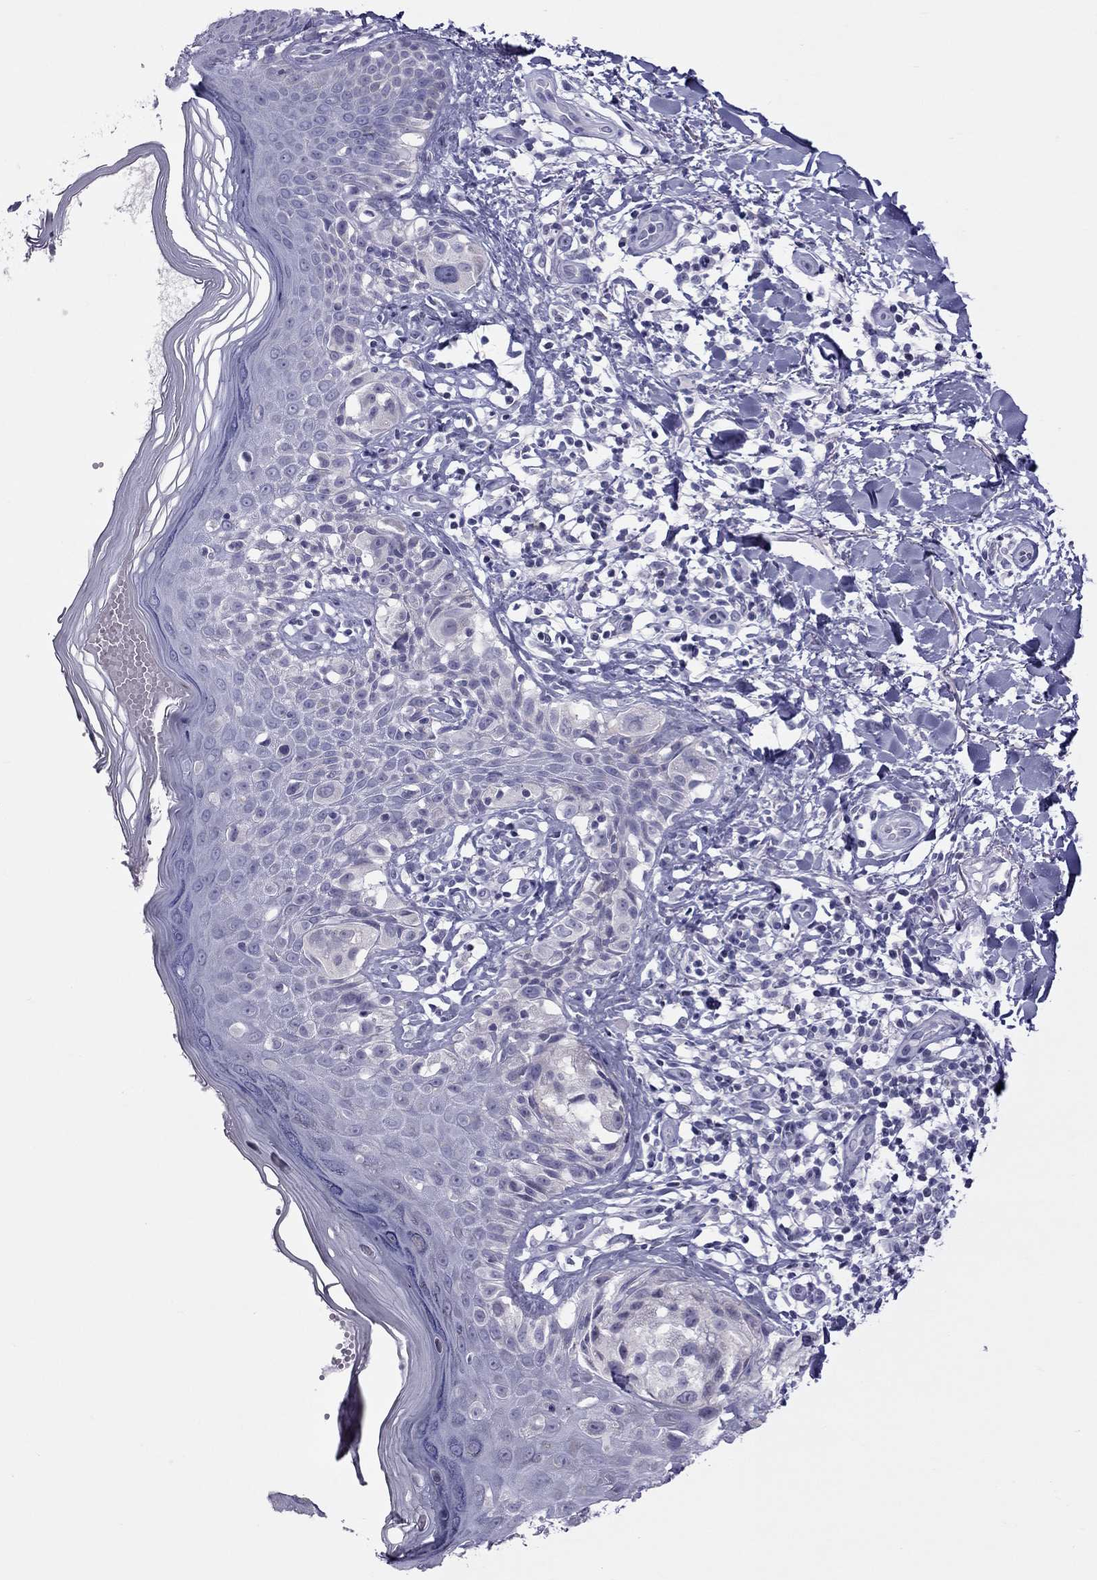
{"staining": {"intensity": "negative", "quantity": "none", "location": "none"}, "tissue": "melanoma", "cell_type": "Tumor cells", "image_type": "cancer", "snomed": [{"axis": "morphology", "description": "Malignant melanoma, NOS"}, {"axis": "topography", "description": "Skin"}], "caption": "Image shows no protein staining in tumor cells of malignant melanoma tissue. (DAB (3,3'-diaminobenzidine) immunohistochemistry (IHC), high magnification).", "gene": "TEX14", "patient": {"sex": "female", "age": 73}}